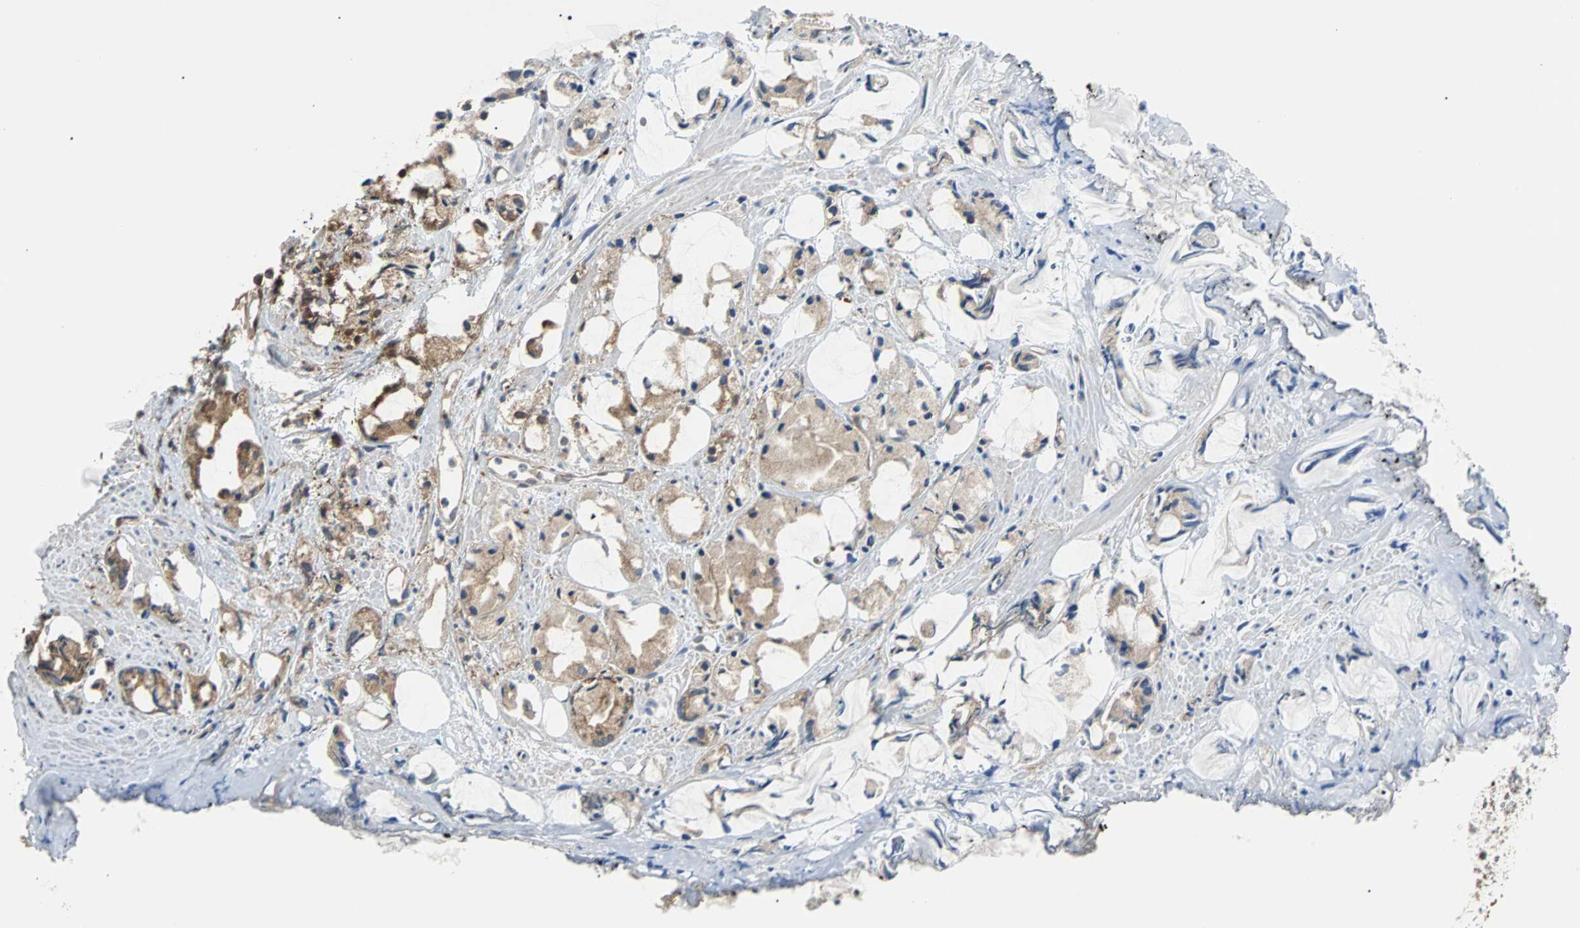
{"staining": {"intensity": "moderate", "quantity": ">75%", "location": "cytoplasmic/membranous"}, "tissue": "prostate cancer", "cell_type": "Tumor cells", "image_type": "cancer", "snomed": [{"axis": "morphology", "description": "Adenocarcinoma, Low grade"}, {"axis": "topography", "description": "Prostate"}], "caption": "Immunohistochemical staining of prostate cancer (adenocarcinoma (low-grade)) reveals moderate cytoplasmic/membranous protein positivity in approximately >75% of tumor cells.", "gene": "RELA", "patient": {"sex": "male", "age": 63}}